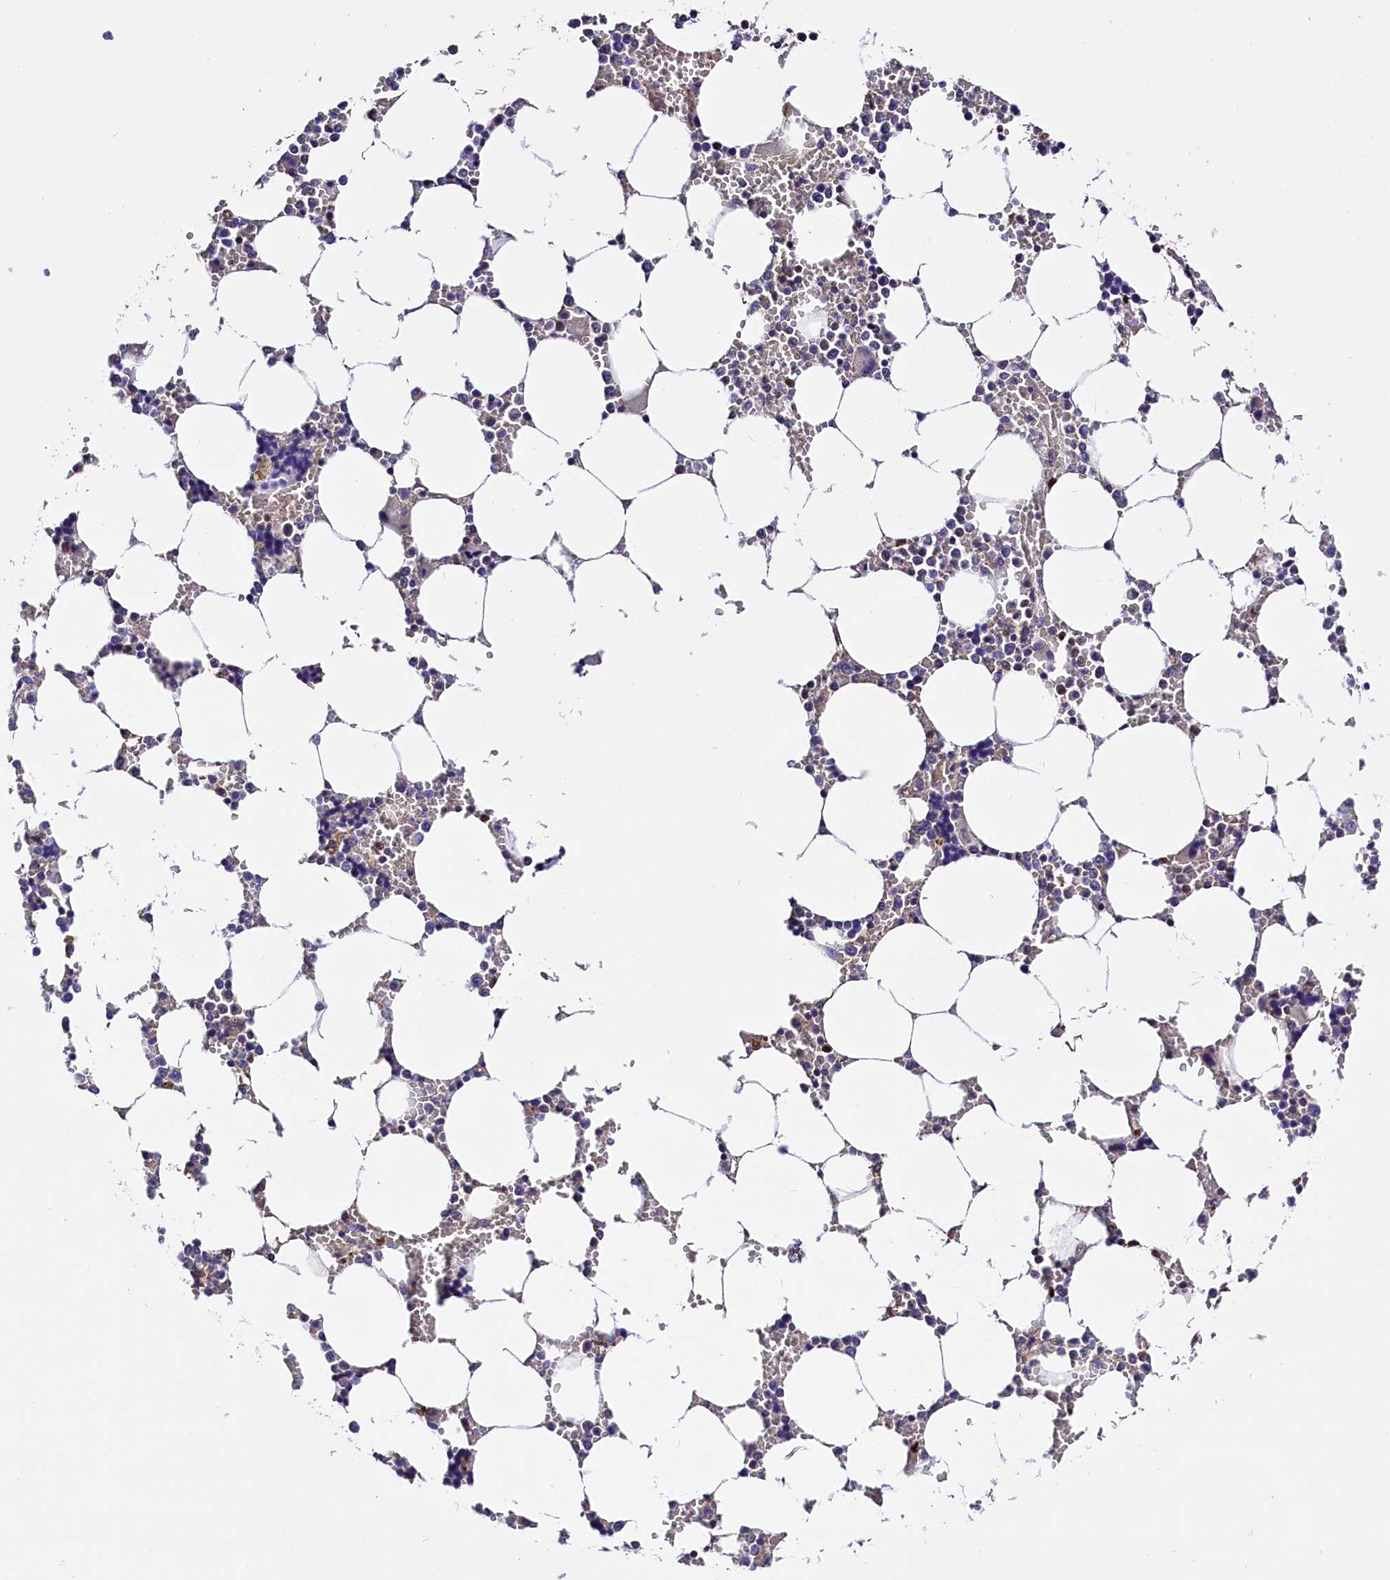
{"staining": {"intensity": "strong", "quantity": "<25%", "location": "nuclear"}, "tissue": "bone marrow", "cell_type": "Hematopoietic cells", "image_type": "normal", "snomed": [{"axis": "morphology", "description": "Normal tissue, NOS"}, {"axis": "topography", "description": "Bone marrow"}], "caption": "An IHC micrograph of normal tissue is shown. Protein staining in brown highlights strong nuclear positivity in bone marrow within hematopoietic cells.", "gene": "BTBD9", "patient": {"sex": "male", "age": 64}}